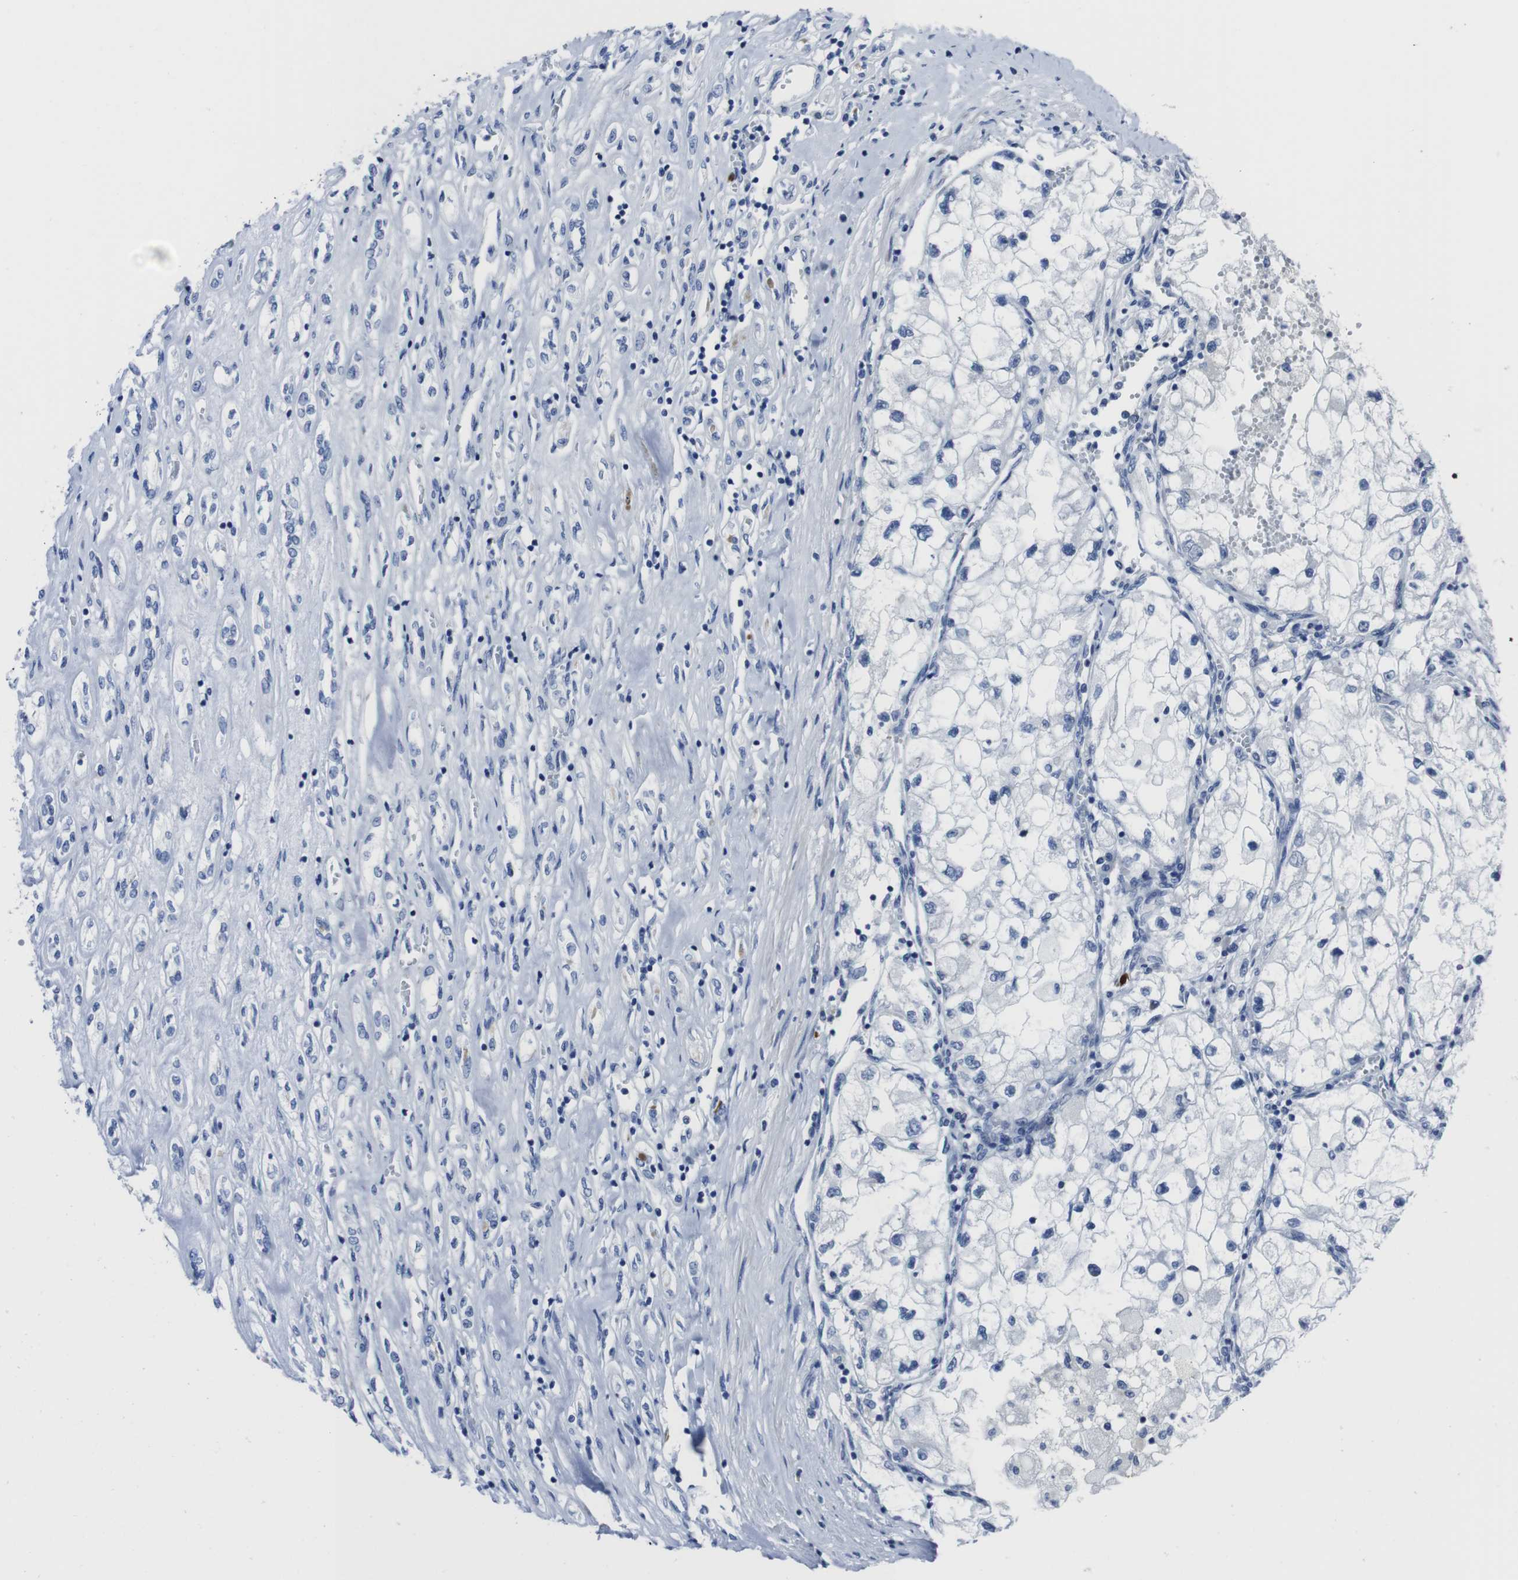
{"staining": {"intensity": "negative", "quantity": "none", "location": "none"}, "tissue": "renal cancer", "cell_type": "Tumor cells", "image_type": "cancer", "snomed": [{"axis": "morphology", "description": "Adenocarcinoma, NOS"}, {"axis": "topography", "description": "Kidney"}], "caption": "This micrograph is of renal cancer stained with immunohistochemistry (IHC) to label a protein in brown with the nuclei are counter-stained blue. There is no staining in tumor cells.", "gene": "EIF4A1", "patient": {"sex": "female", "age": 70}}